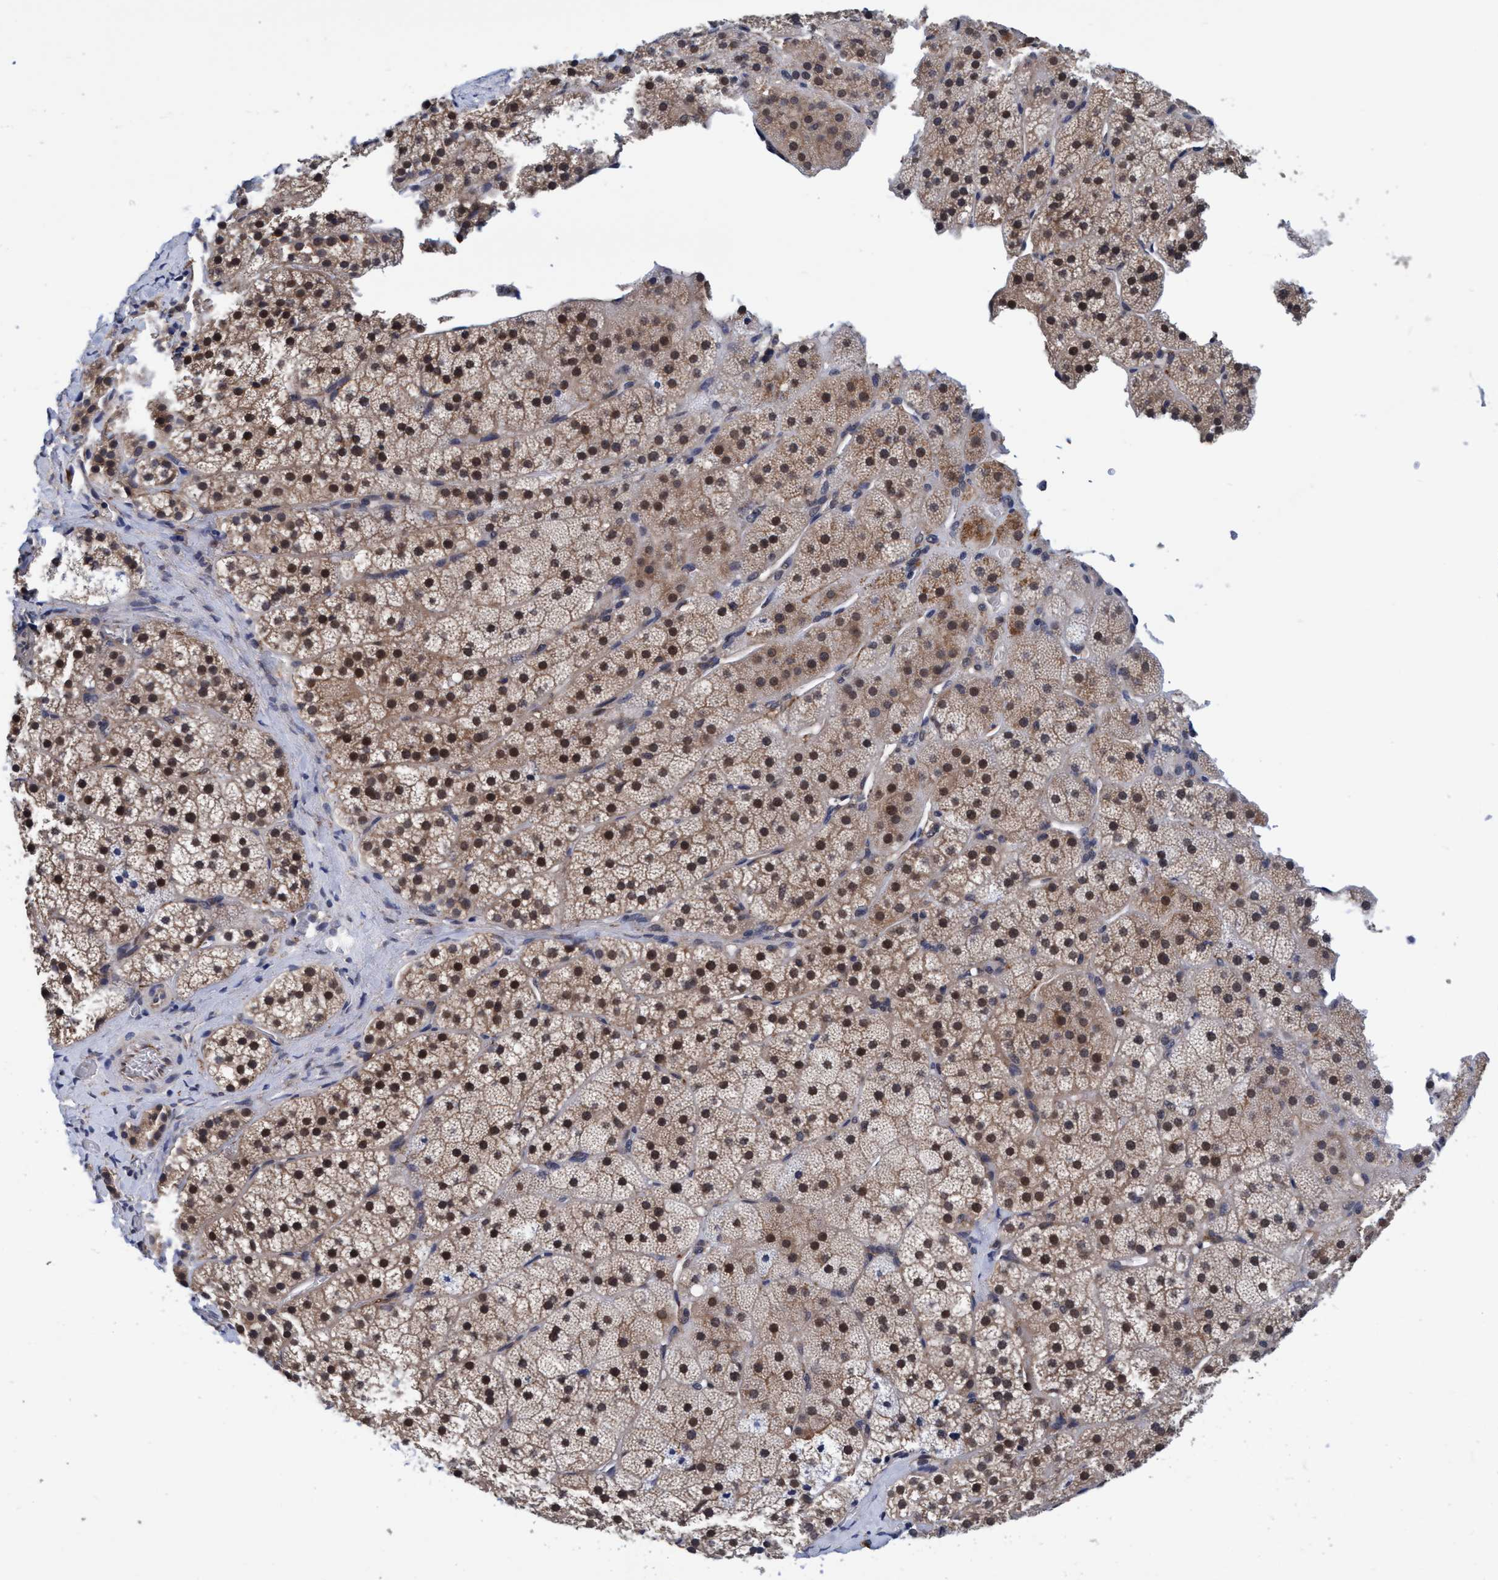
{"staining": {"intensity": "moderate", "quantity": ">75%", "location": "cytoplasmic/membranous,nuclear"}, "tissue": "adrenal gland", "cell_type": "Glandular cells", "image_type": "normal", "snomed": [{"axis": "morphology", "description": "Normal tissue, NOS"}, {"axis": "topography", "description": "Adrenal gland"}], "caption": "A high-resolution photomicrograph shows immunohistochemistry (IHC) staining of normal adrenal gland, which demonstrates moderate cytoplasmic/membranous,nuclear staining in approximately >75% of glandular cells.", "gene": "PSMD12", "patient": {"sex": "female", "age": 44}}